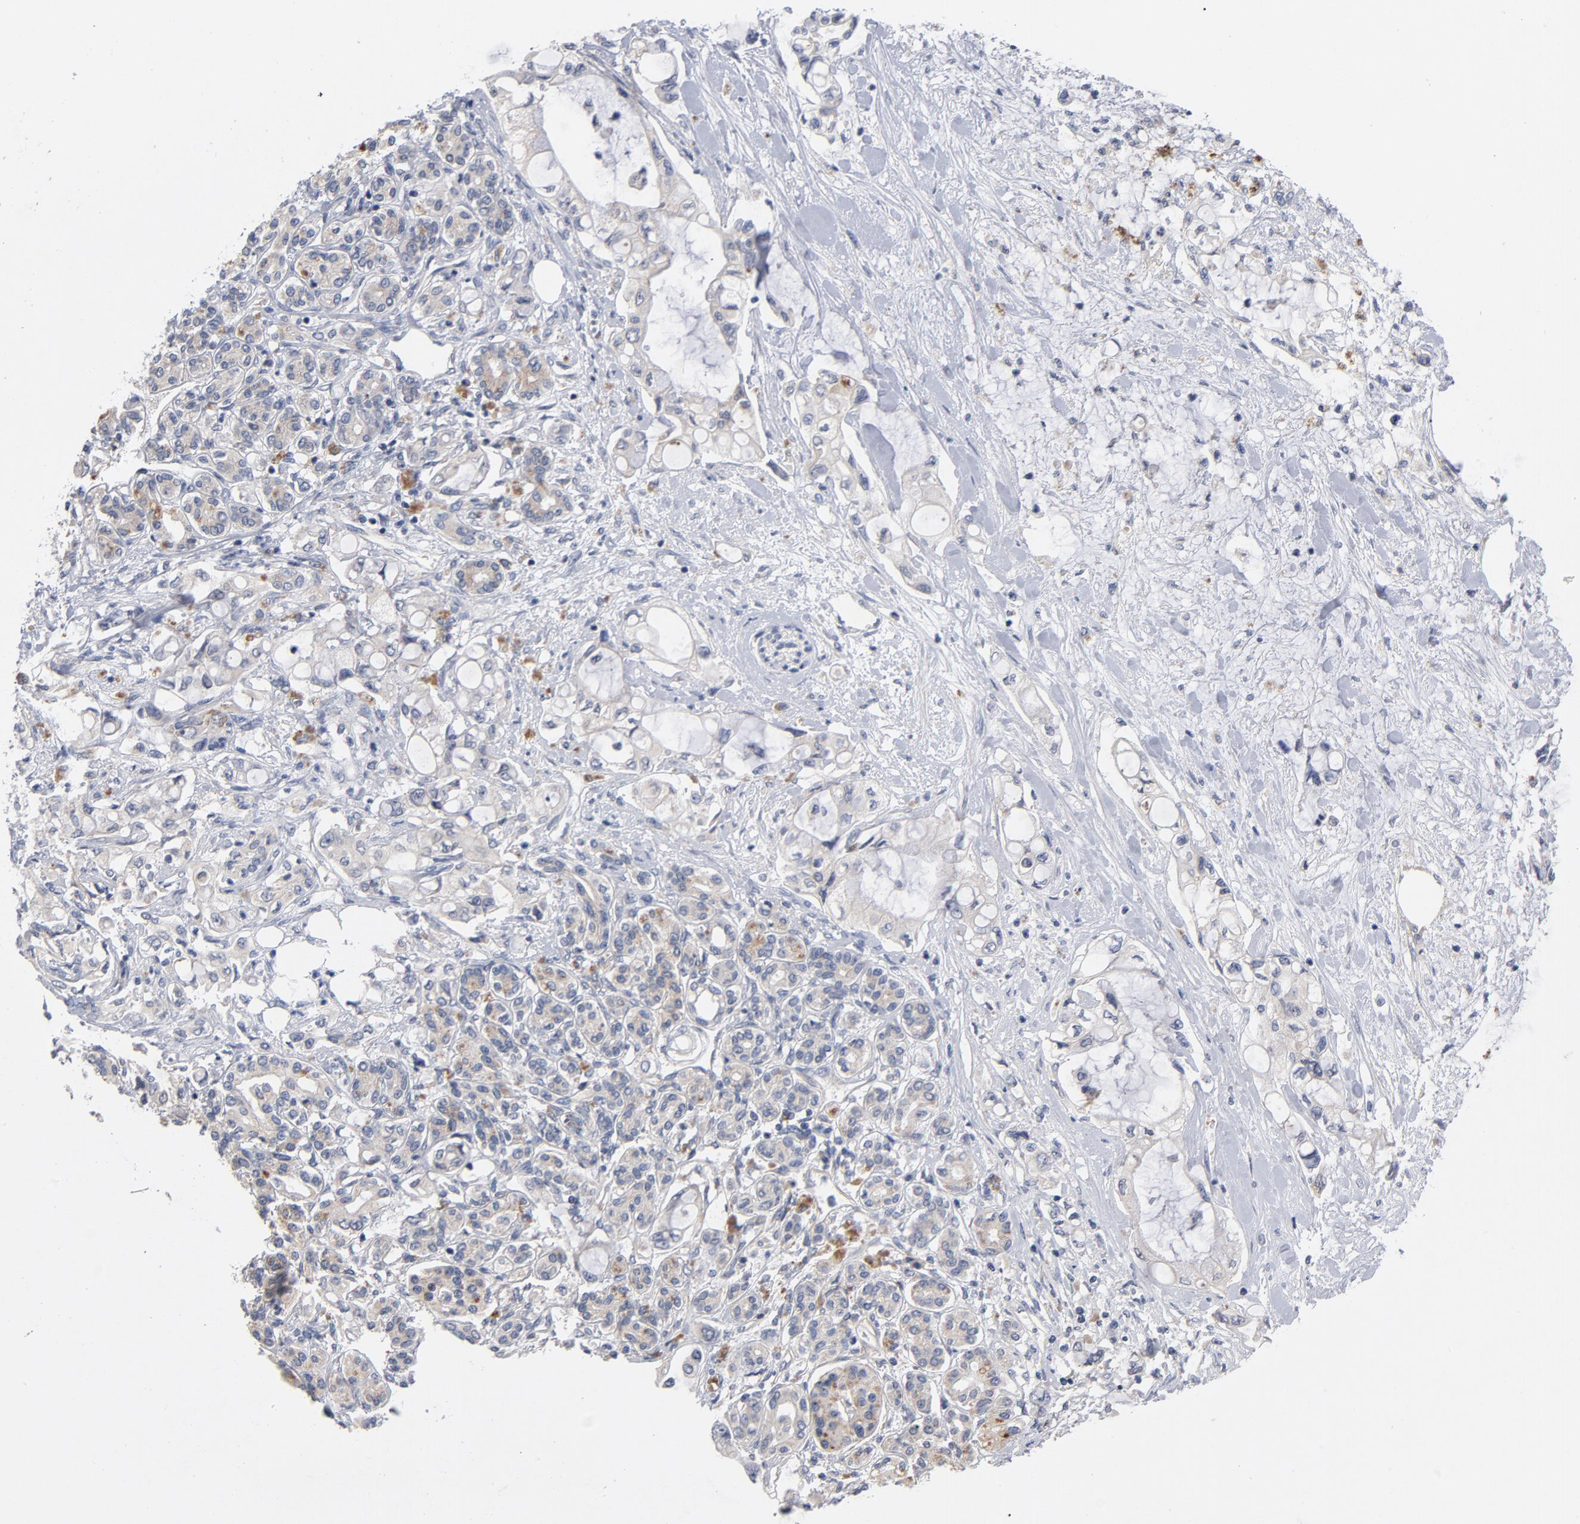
{"staining": {"intensity": "weak", "quantity": ">75%", "location": "cytoplasmic/membranous"}, "tissue": "pancreatic cancer", "cell_type": "Tumor cells", "image_type": "cancer", "snomed": [{"axis": "morphology", "description": "Adenocarcinoma, NOS"}, {"axis": "topography", "description": "Pancreas"}], "caption": "Pancreatic cancer was stained to show a protein in brown. There is low levels of weak cytoplasmic/membranous expression in about >75% of tumor cells. The protein is shown in brown color, while the nuclei are stained blue.", "gene": "CCDC134", "patient": {"sex": "female", "age": 70}}